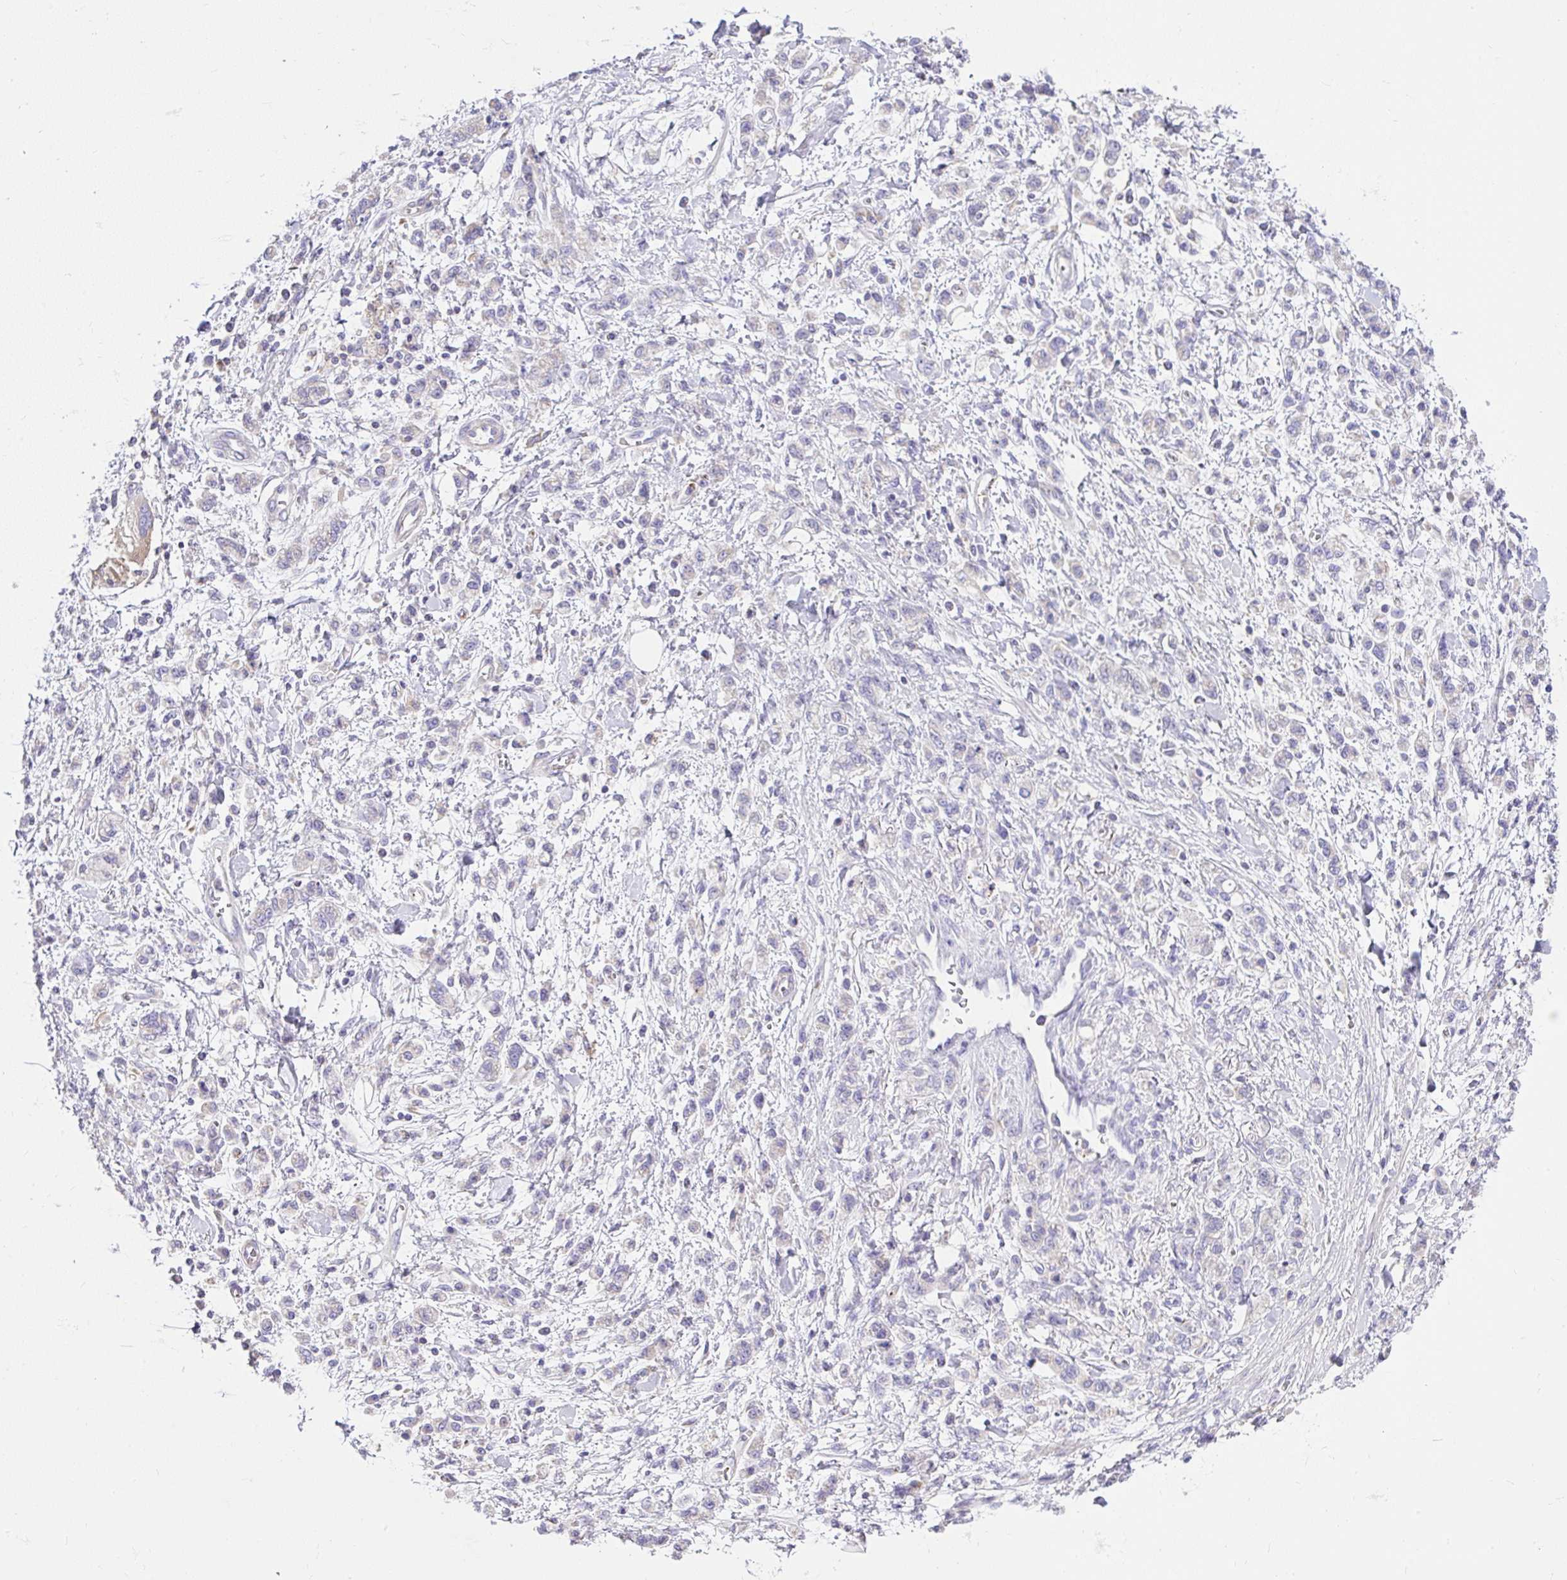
{"staining": {"intensity": "negative", "quantity": "none", "location": "none"}, "tissue": "stomach cancer", "cell_type": "Tumor cells", "image_type": "cancer", "snomed": [{"axis": "morphology", "description": "Adenocarcinoma, NOS"}, {"axis": "topography", "description": "Stomach"}], "caption": "High power microscopy micrograph of an immunohistochemistry (IHC) photomicrograph of stomach cancer (adenocarcinoma), revealing no significant staining in tumor cells.", "gene": "CCDC142", "patient": {"sex": "male", "age": 77}}